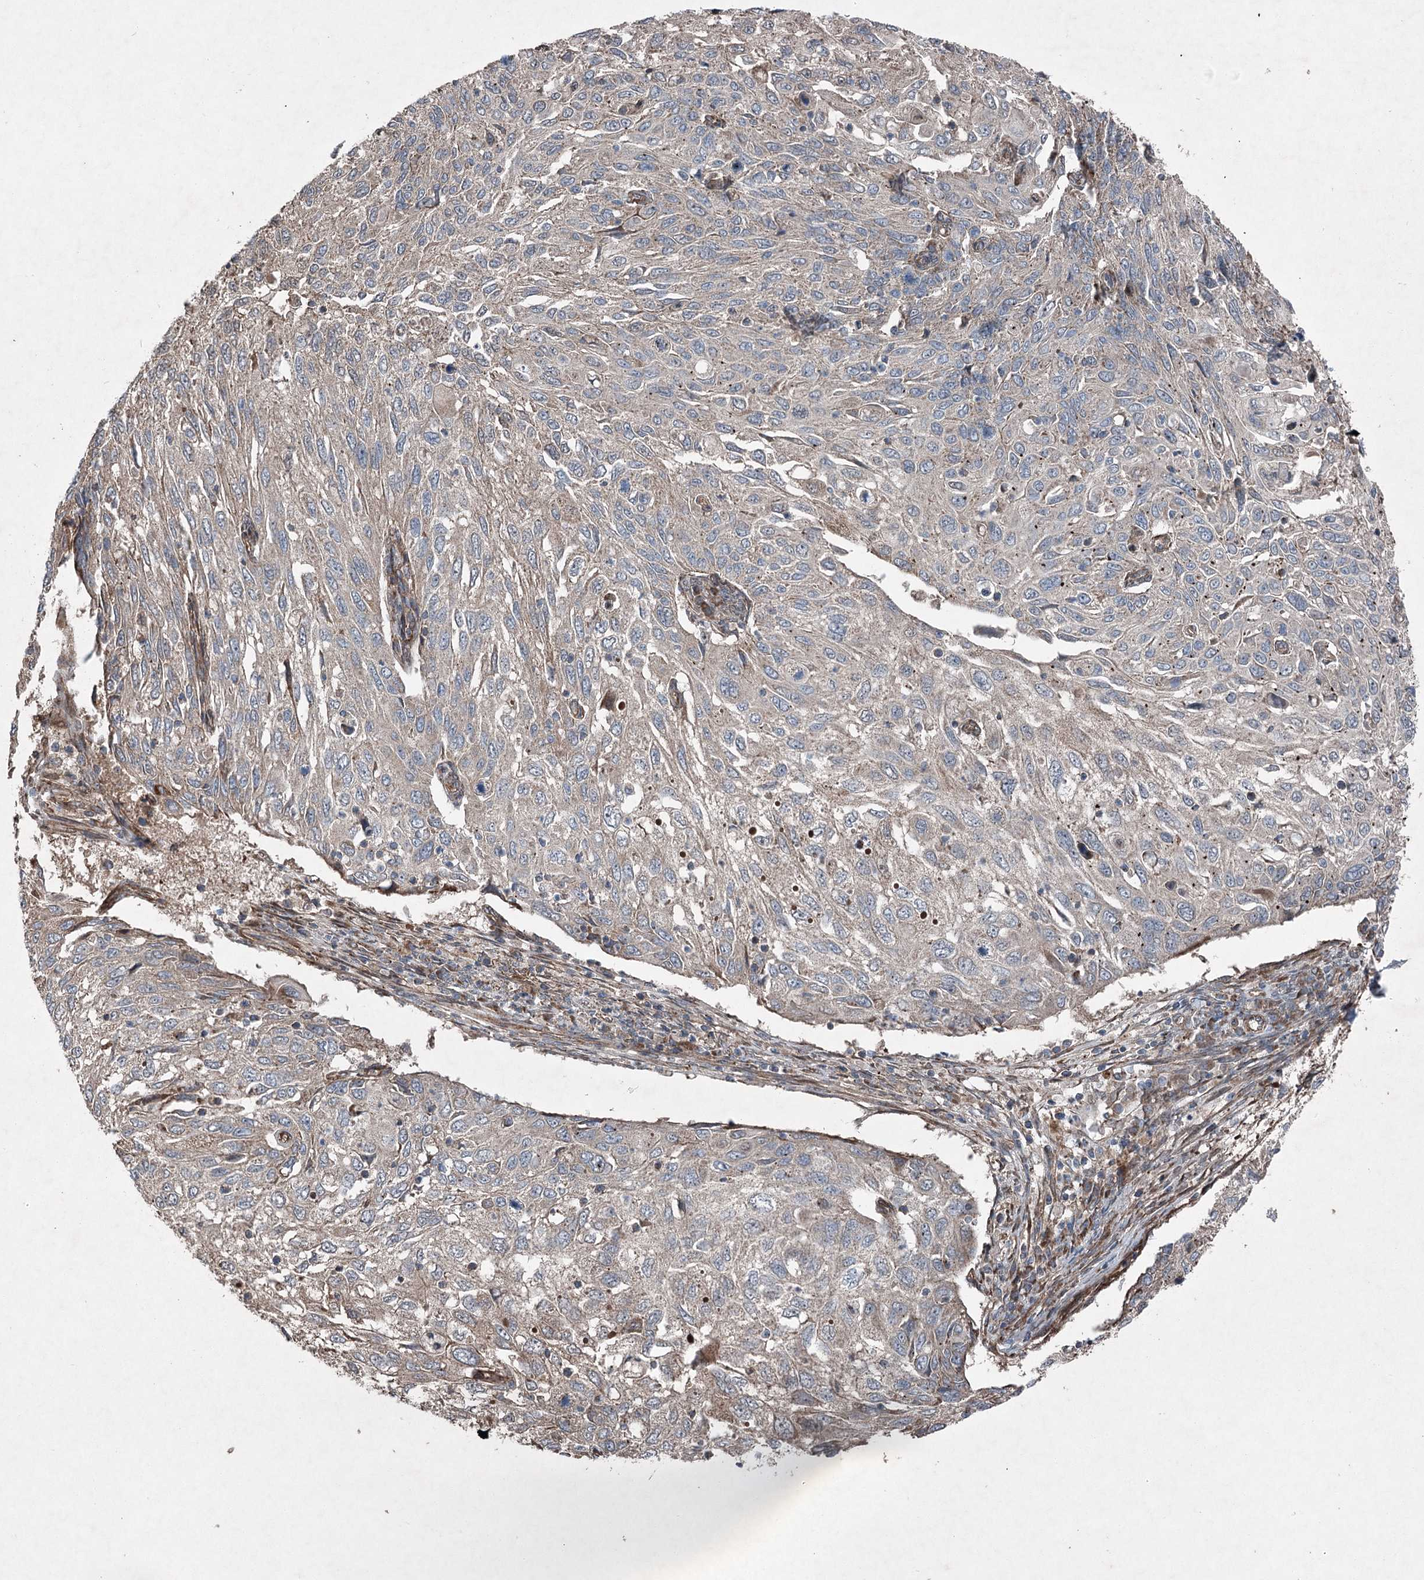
{"staining": {"intensity": "weak", "quantity": "<25%", "location": "cytoplasmic/membranous"}, "tissue": "cervical cancer", "cell_type": "Tumor cells", "image_type": "cancer", "snomed": [{"axis": "morphology", "description": "Squamous cell carcinoma, NOS"}, {"axis": "topography", "description": "Cervix"}], "caption": "This is an IHC photomicrograph of human cervical cancer. There is no staining in tumor cells.", "gene": "SERINC5", "patient": {"sex": "female", "age": 70}}